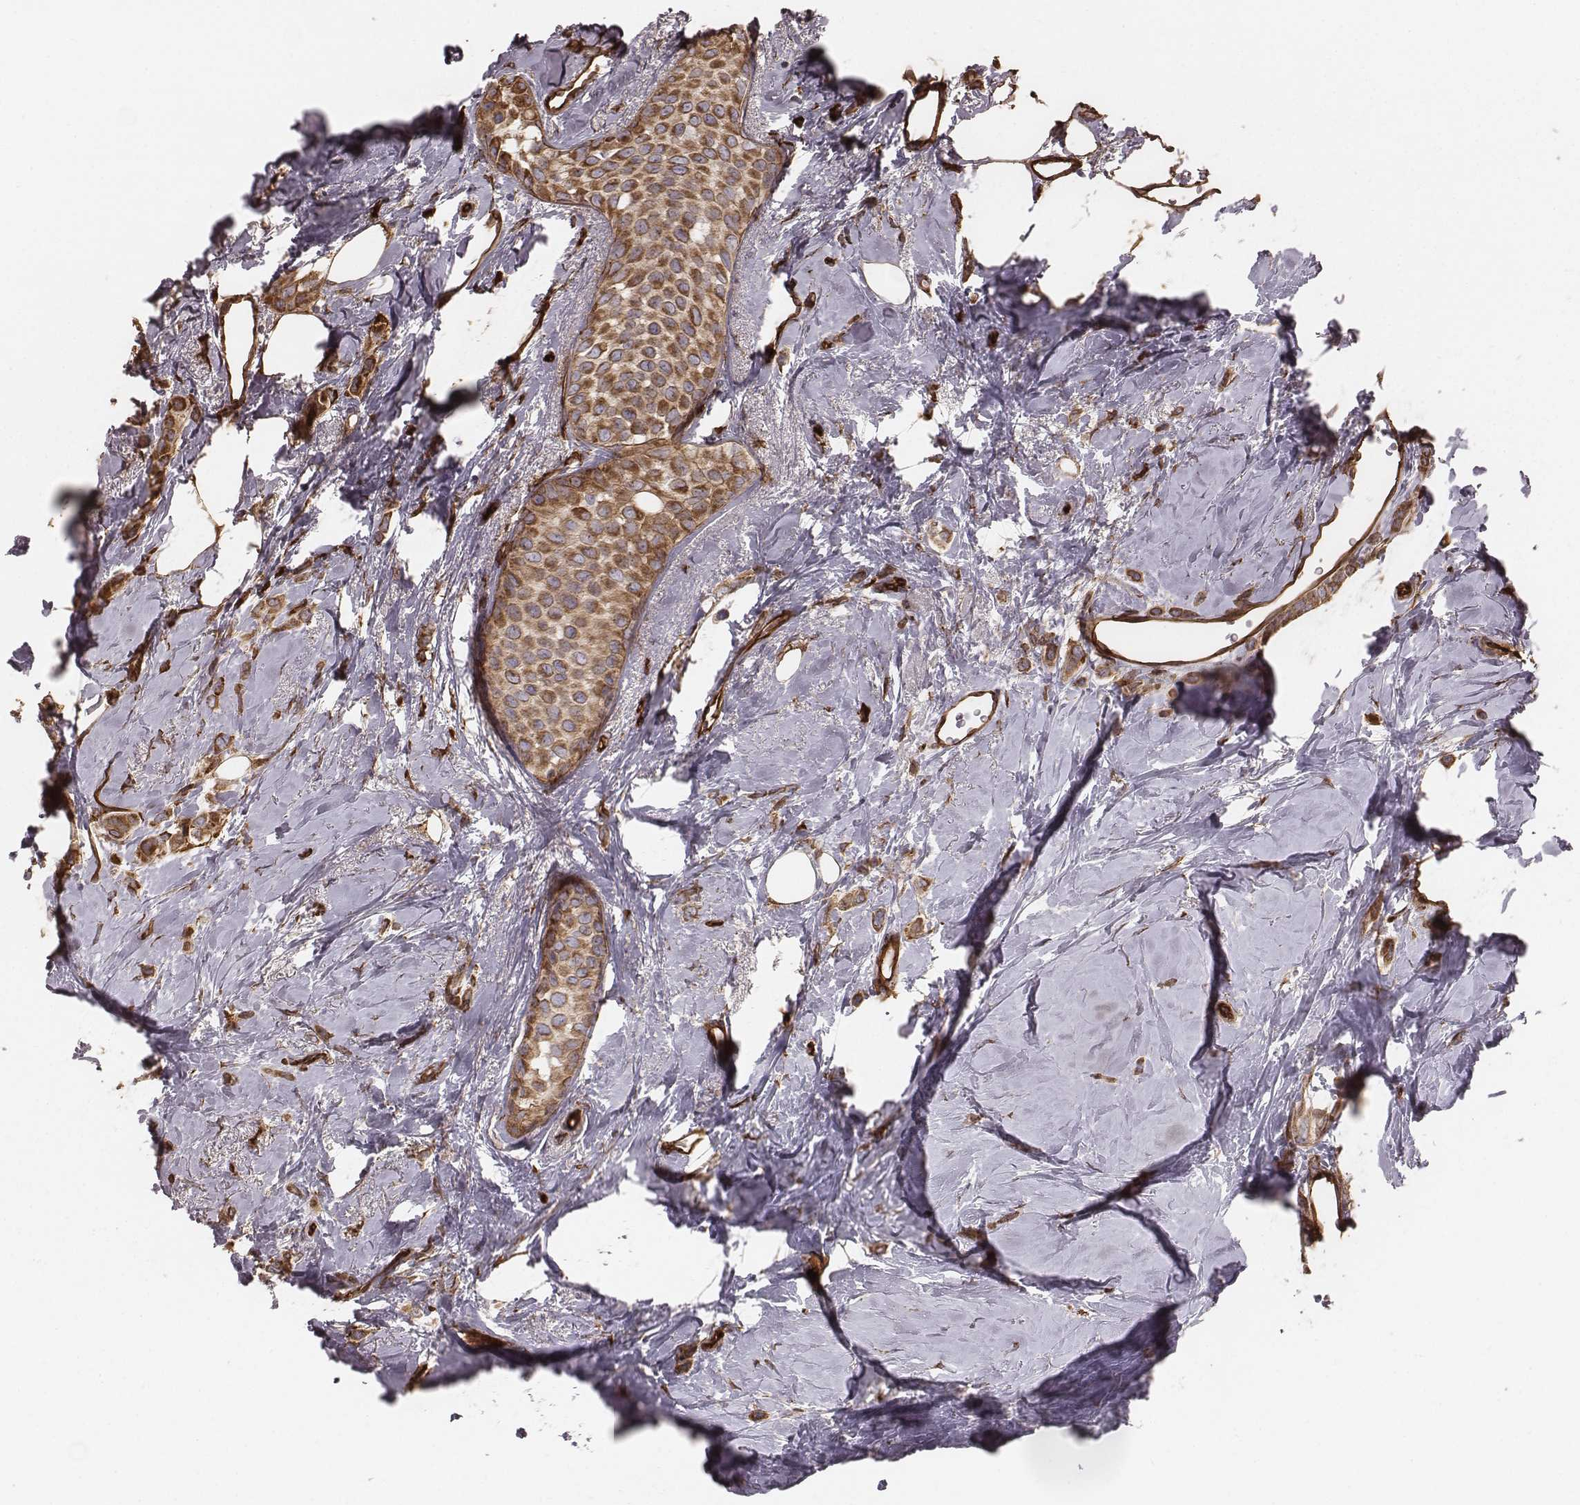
{"staining": {"intensity": "moderate", "quantity": ">75%", "location": "cytoplasmic/membranous"}, "tissue": "breast cancer", "cell_type": "Tumor cells", "image_type": "cancer", "snomed": [{"axis": "morphology", "description": "Lobular carcinoma"}, {"axis": "topography", "description": "Breast"}], "caption": "DAB (3,3'-diaminobenzidine) immunohistochemical staining of breast cancer demonstrates moderate cytoplasmic/membranous protein expression in about >75% of tumor cells. (IHC, brightfield microscopy, high magnification).", "gene": "PALMD", "patient": {"sex": "female", "age": 66}}